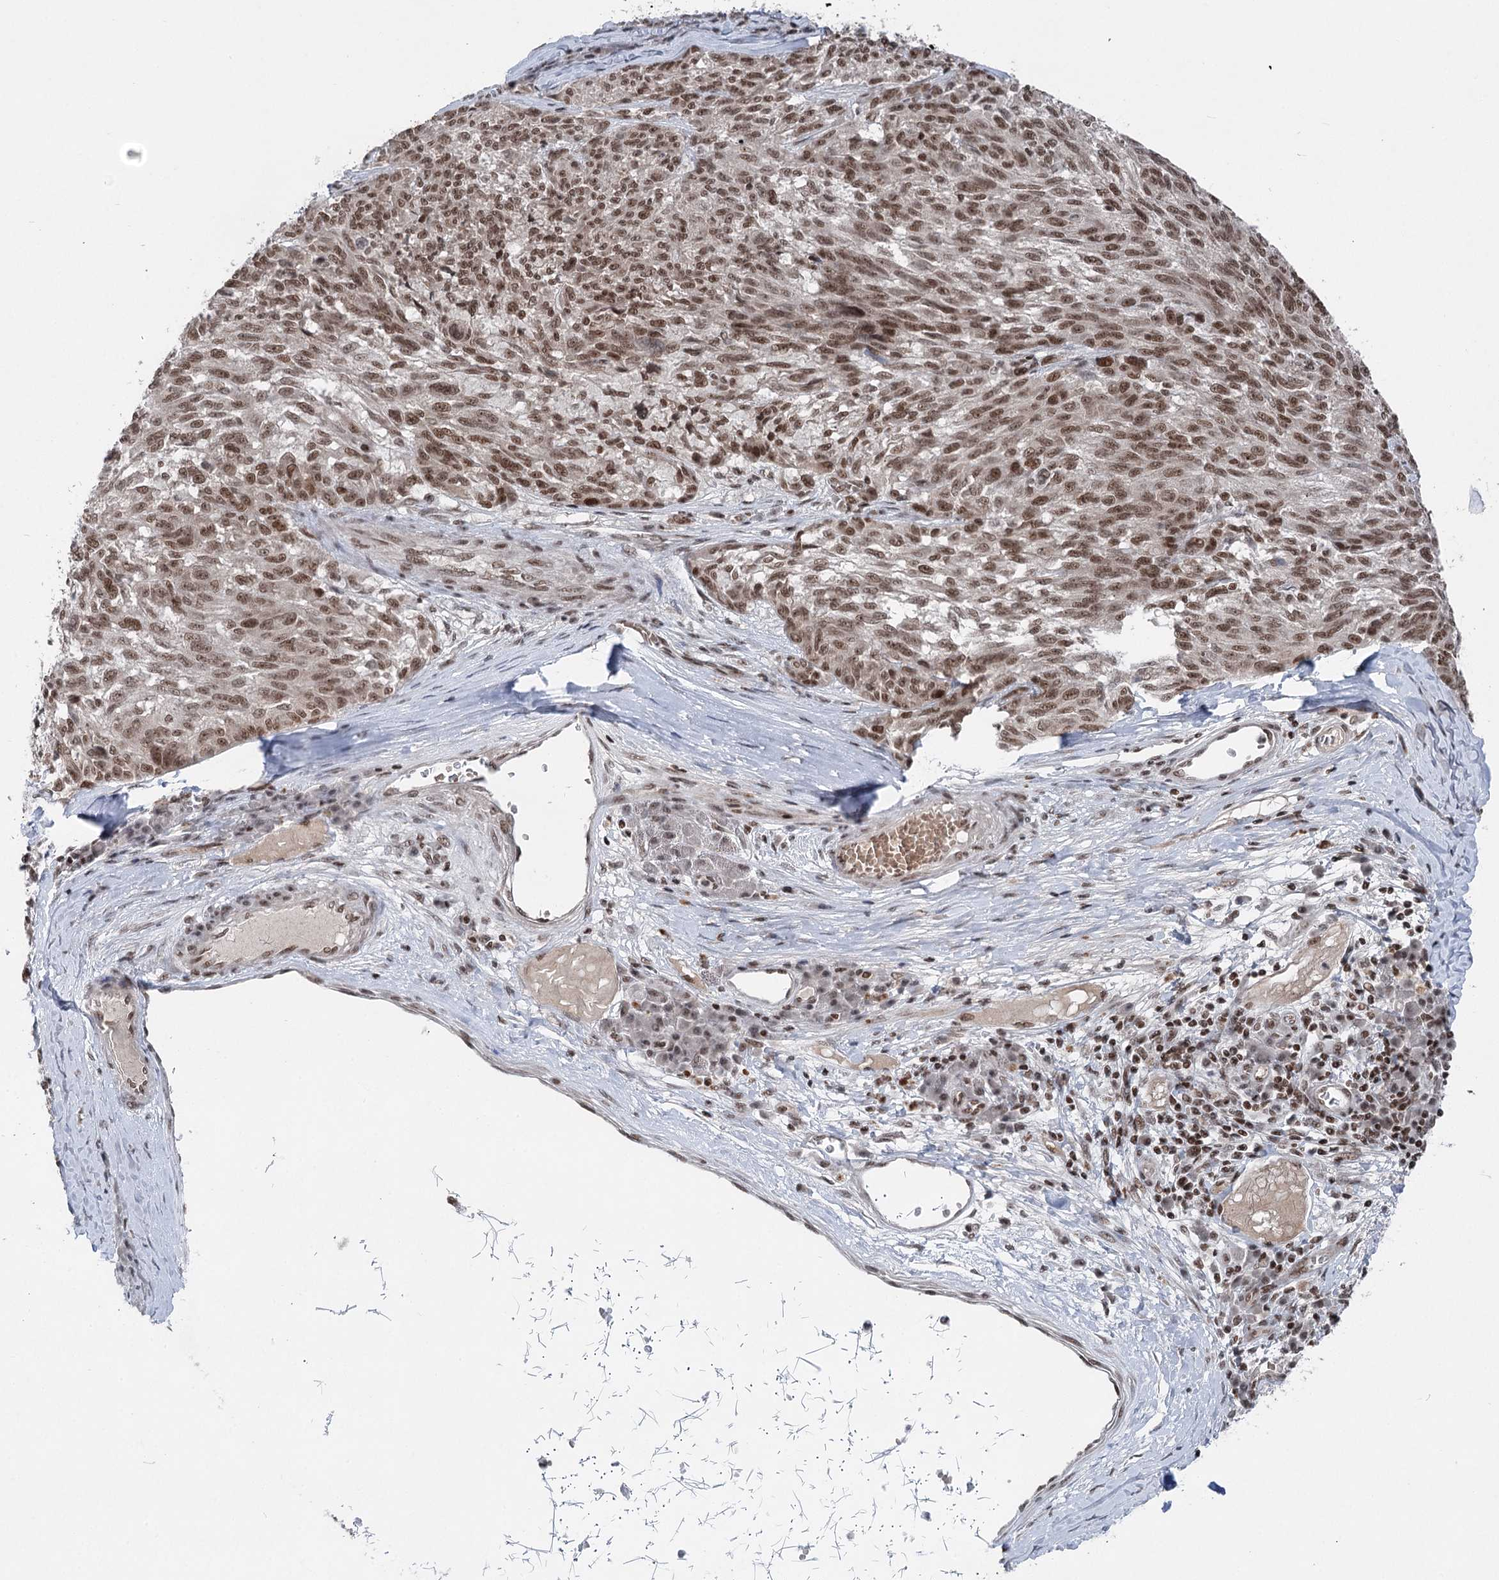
{"staining": {"intensity": "moderate", "quantity": ">75%", "location": "nuclear"}, "tissue": "melanoma", "cell_type": "Tumor cells", "image_type": "cancer", "snomed": [{"axis": "morphology", "description": "Malignant melanoma, NOS"}, {"axis": "topography", "description": "Skin"}], "caption": "High-power microscopy captured an immunohistochemistry micrograph of melanoma, revealing moderate nuclear positivity in approximately >75% of tumor cells.", "gene": "CGGBP1", "patient": {"sex": "male", "age": 53}}